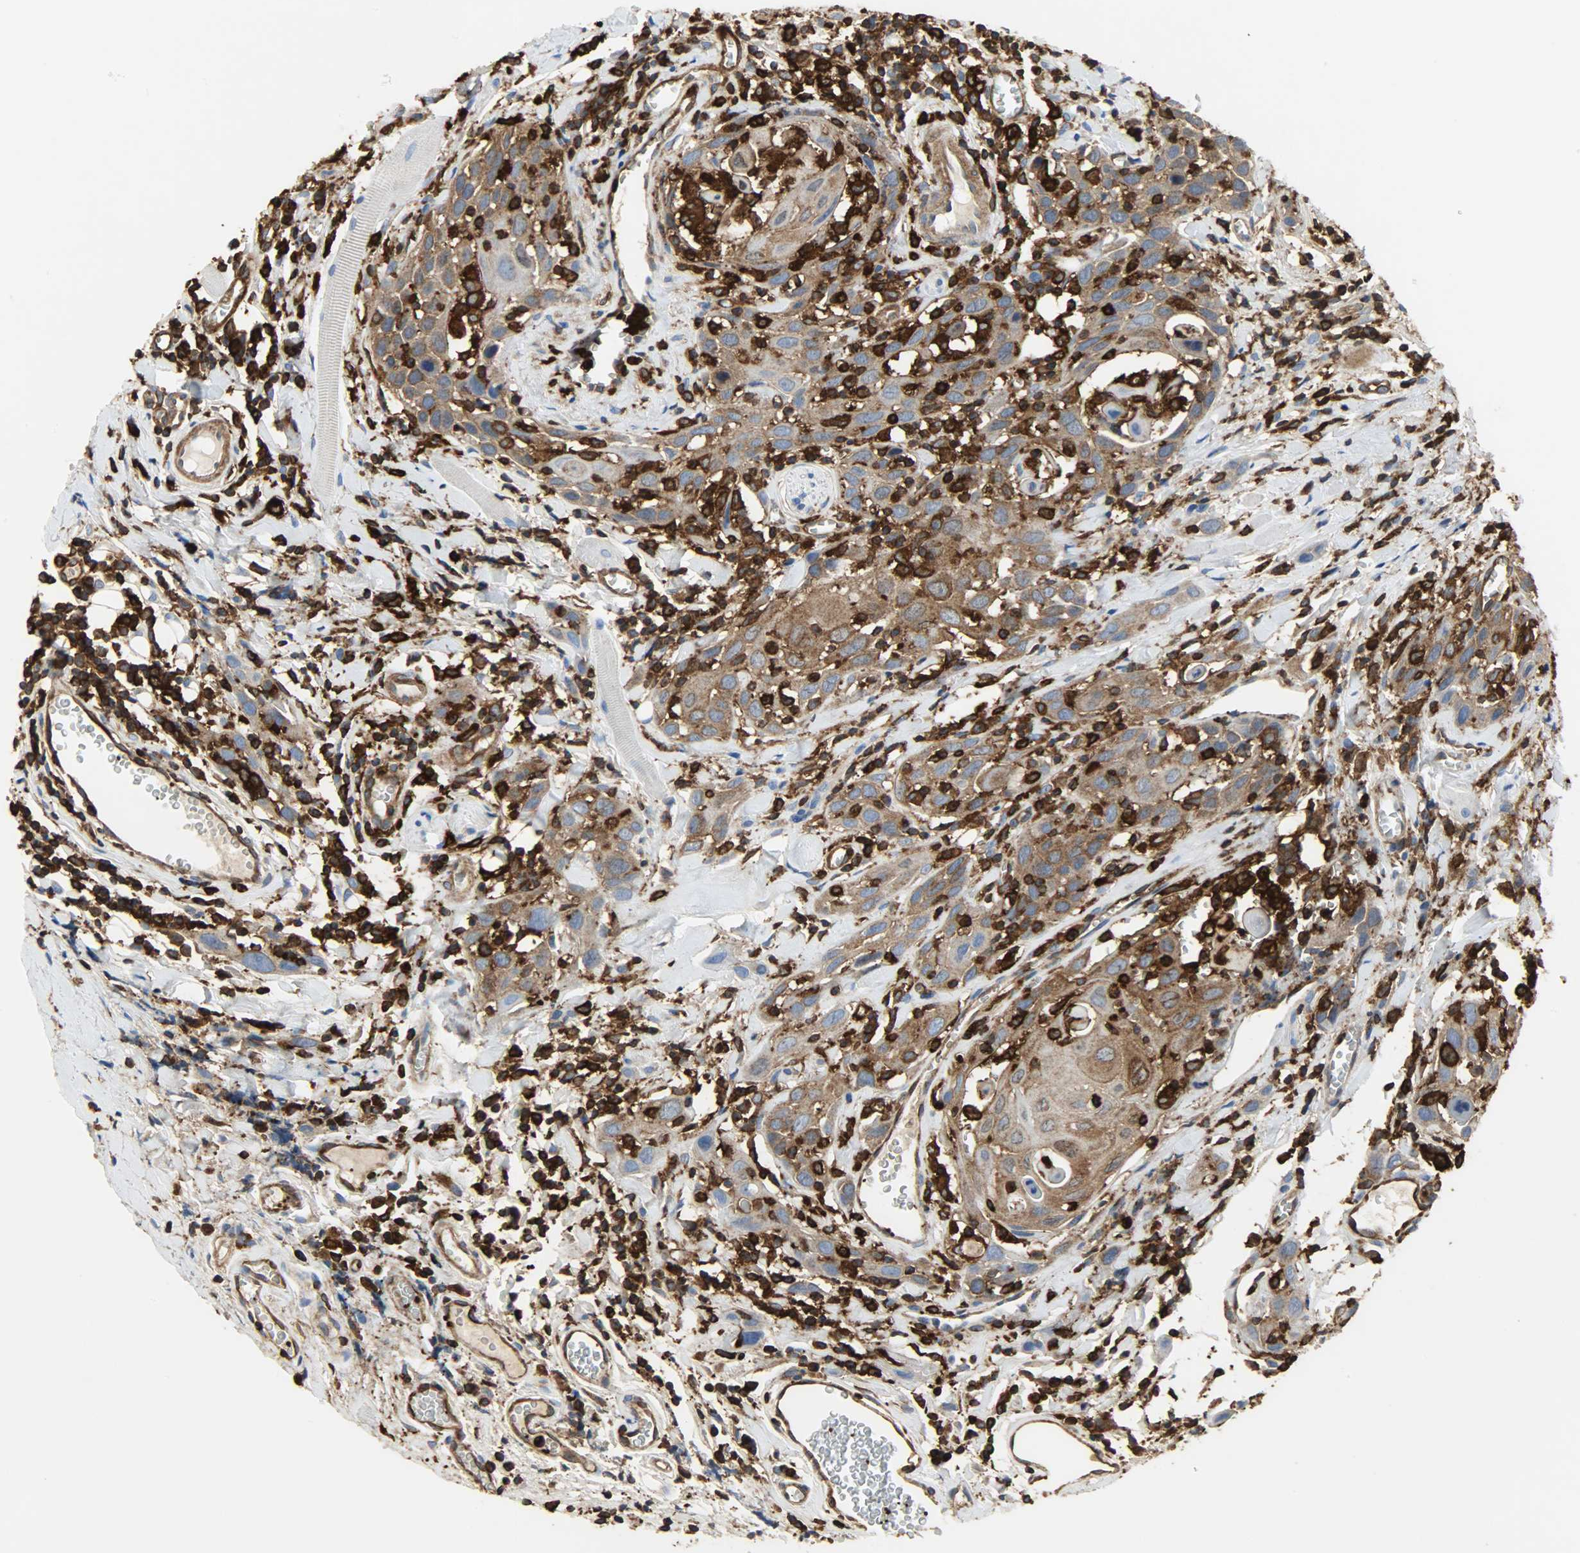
{"staining": {"intensity": "moderate", "quantity": ">75%", "location": "cytoplasmic/membranous"}, "tissue": "head and neck cancer", "cell_type": "Tumor cells", "image_type": "cancer", "snomed": [{"axis": "morphology", "description": "Squamous cell carcinoma, NOS"}, {"axis": "topography", "description": "Oral tissue"}, {"axis": "topography", "description": "Head-Neck"}], "caption": "A brown stain shows moderate cytoplasmic/membranous positivity of a protein in human squamous cell carcinoma (head and neck) tumor cells.", "gene": "VASP", "patient": {"sex": "female", "age": 50}}